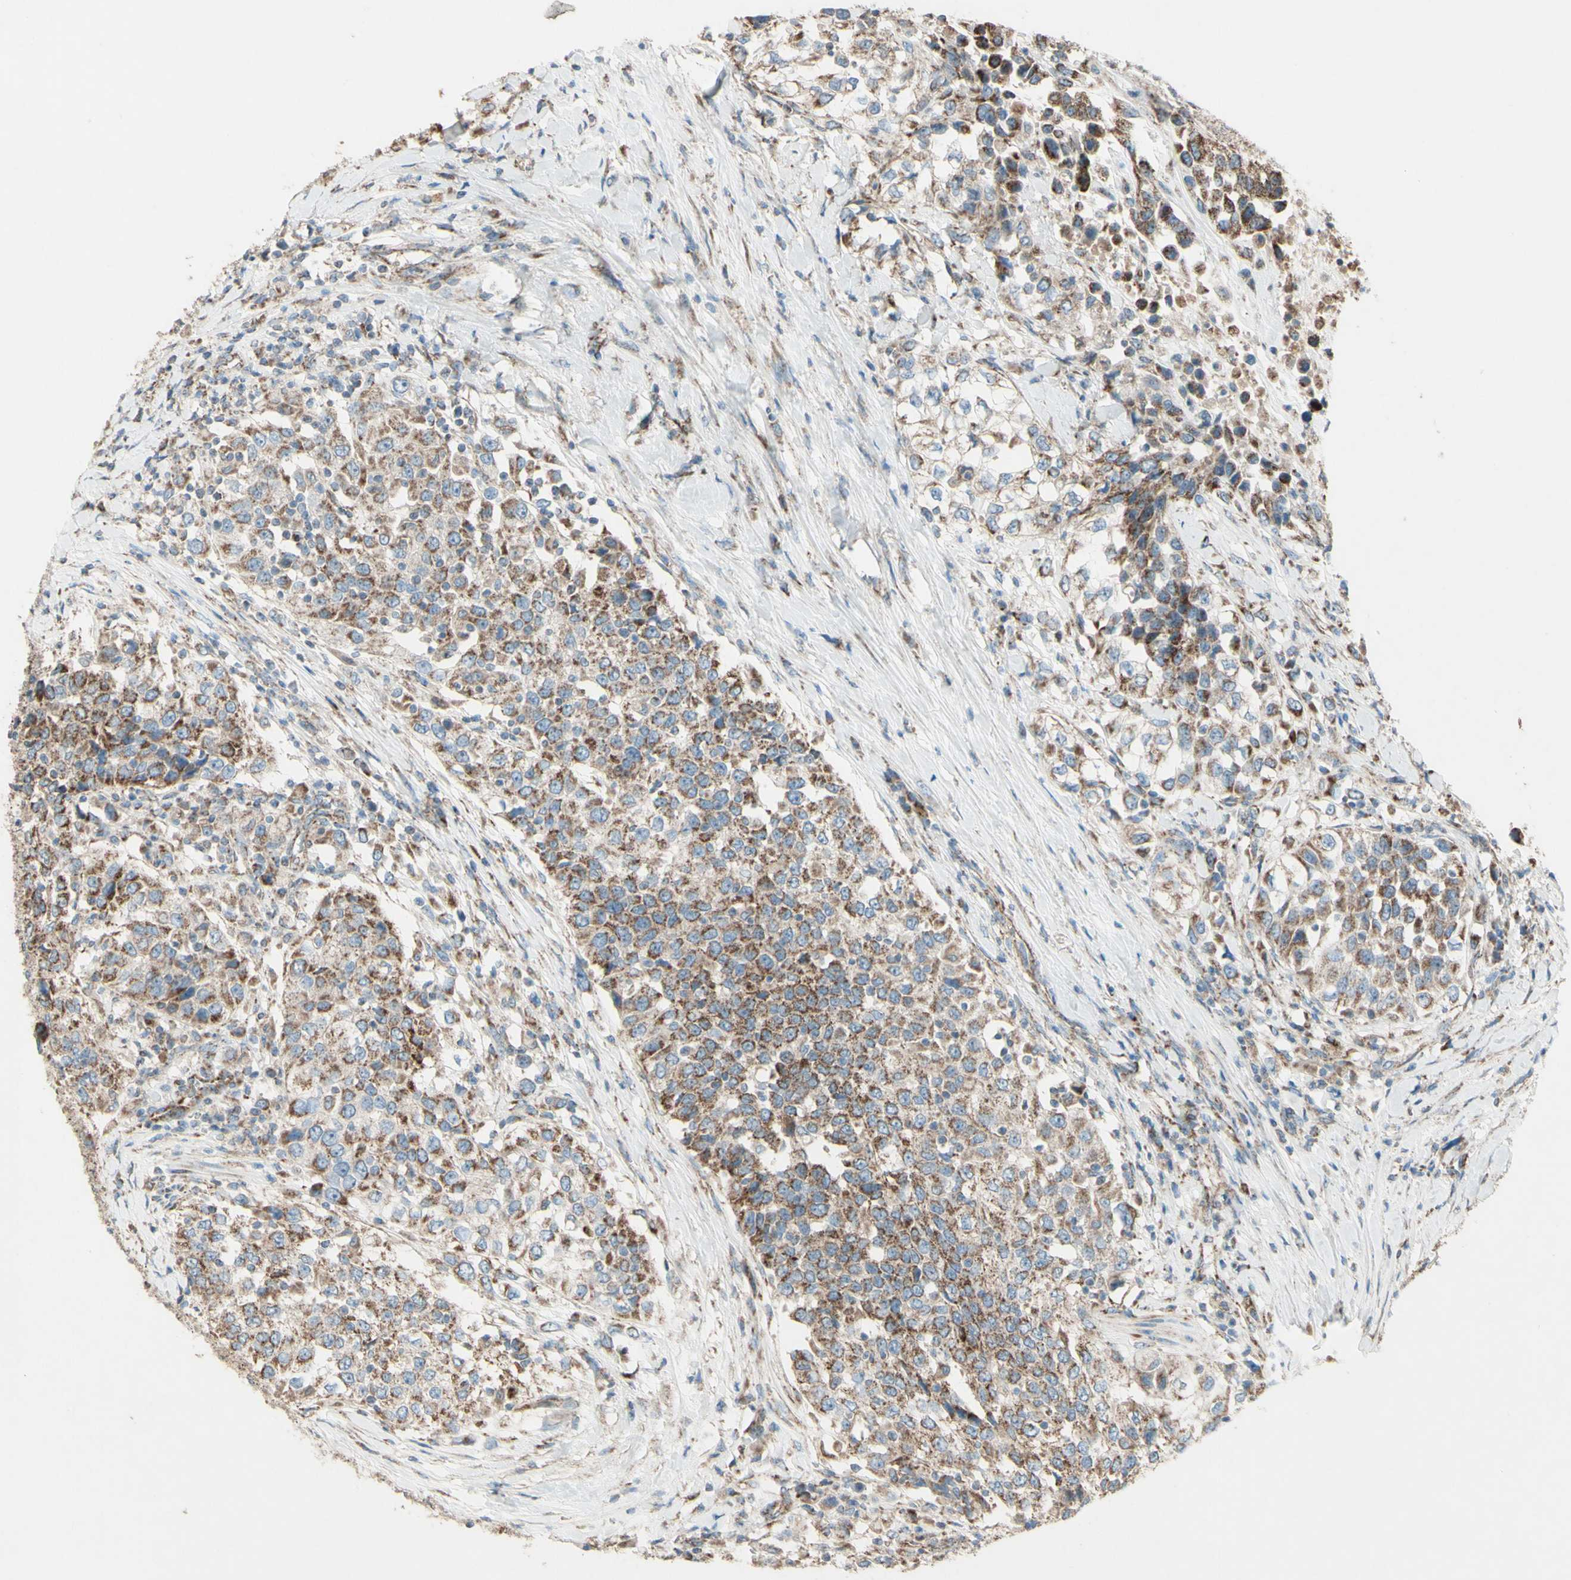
{"staining": {"intensity": "moderate", "quantity": ">75%", "location": "cytoplasmic/membranous"}, "tissue": "urothelial cancer", "cell_type": "Tumor cells", "image_type": "cancer", "snomed": [{"axis": "morphology", "description": "Urothelial carcinoma, High grade"}, {"axis": "topography", "description": "Urinary bladder"}], "caption": "Urothelial carcinoma (high-grade) was stained to show a protein in brown. There is medium levels of moderate cytoplasmic/membranous staining in about >75% of tumor cells.", "gene": "RHOT1", "patient": {"sex": "female", "age": 80}}